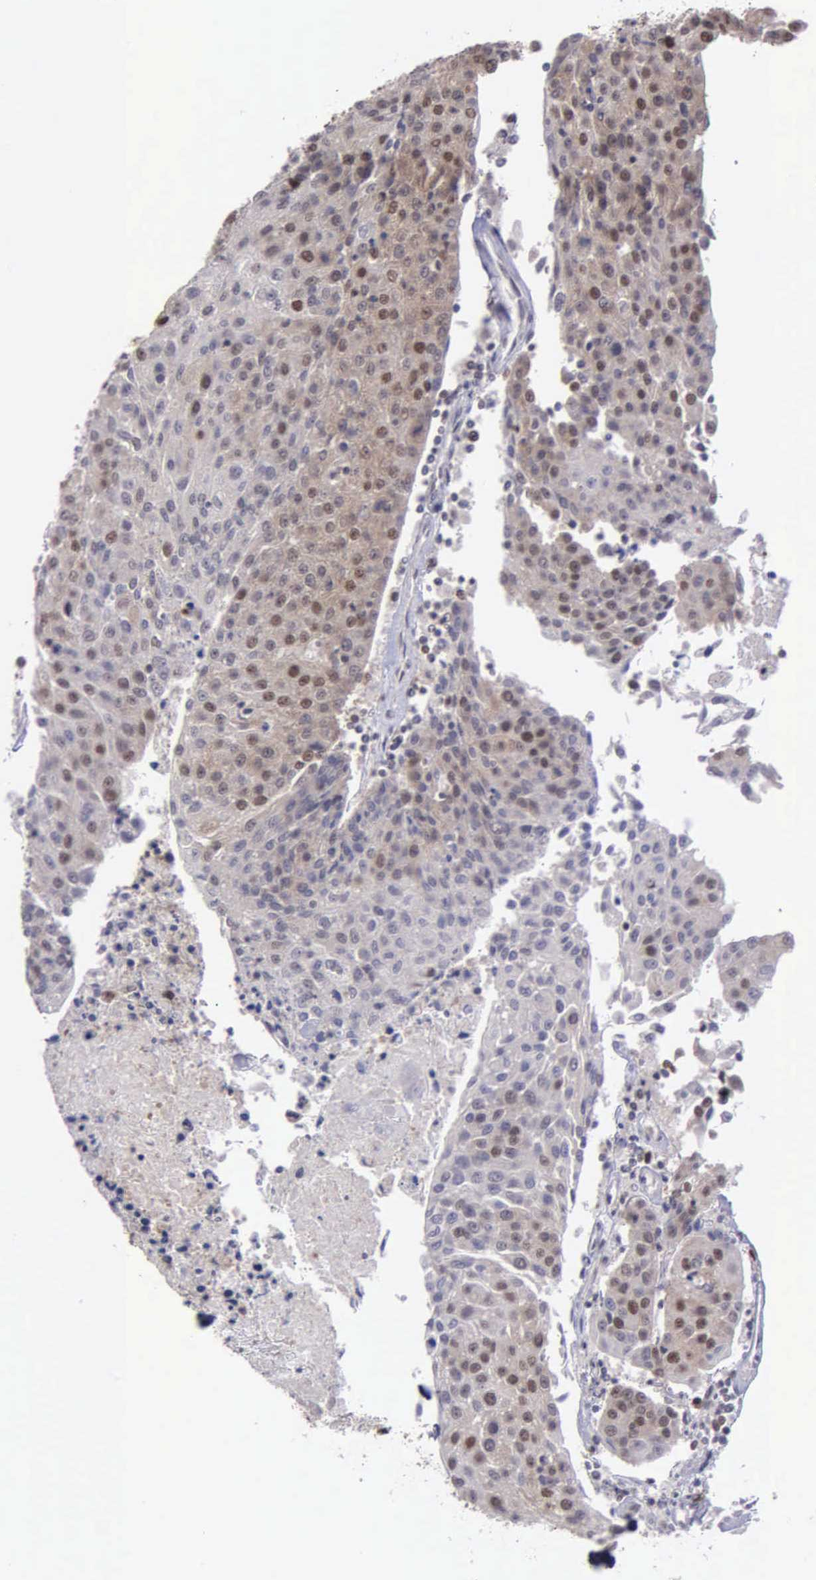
{"staining": {"intensity": "weak", "quantity": "25%-75%", "location": "cytoplasmic/membranous,nuclear"}, "tissue": "urothelial cancer", "cell_type": "Tumor cells", "image_type": "cancer", "snomed": [{"axis": "morphology", "description": "Urothelial carcinoma, High grade"}, {"axis": "topography", "description": "Urinary bladder"}], "caption": "Urothelial cancer tissue reveals weak cytoplasmic/membranous and nuclear positivity in approximately 25%-75% of tumor cells", "gene": "UBR7", "patient": {"sex": "female", "age": 85}}